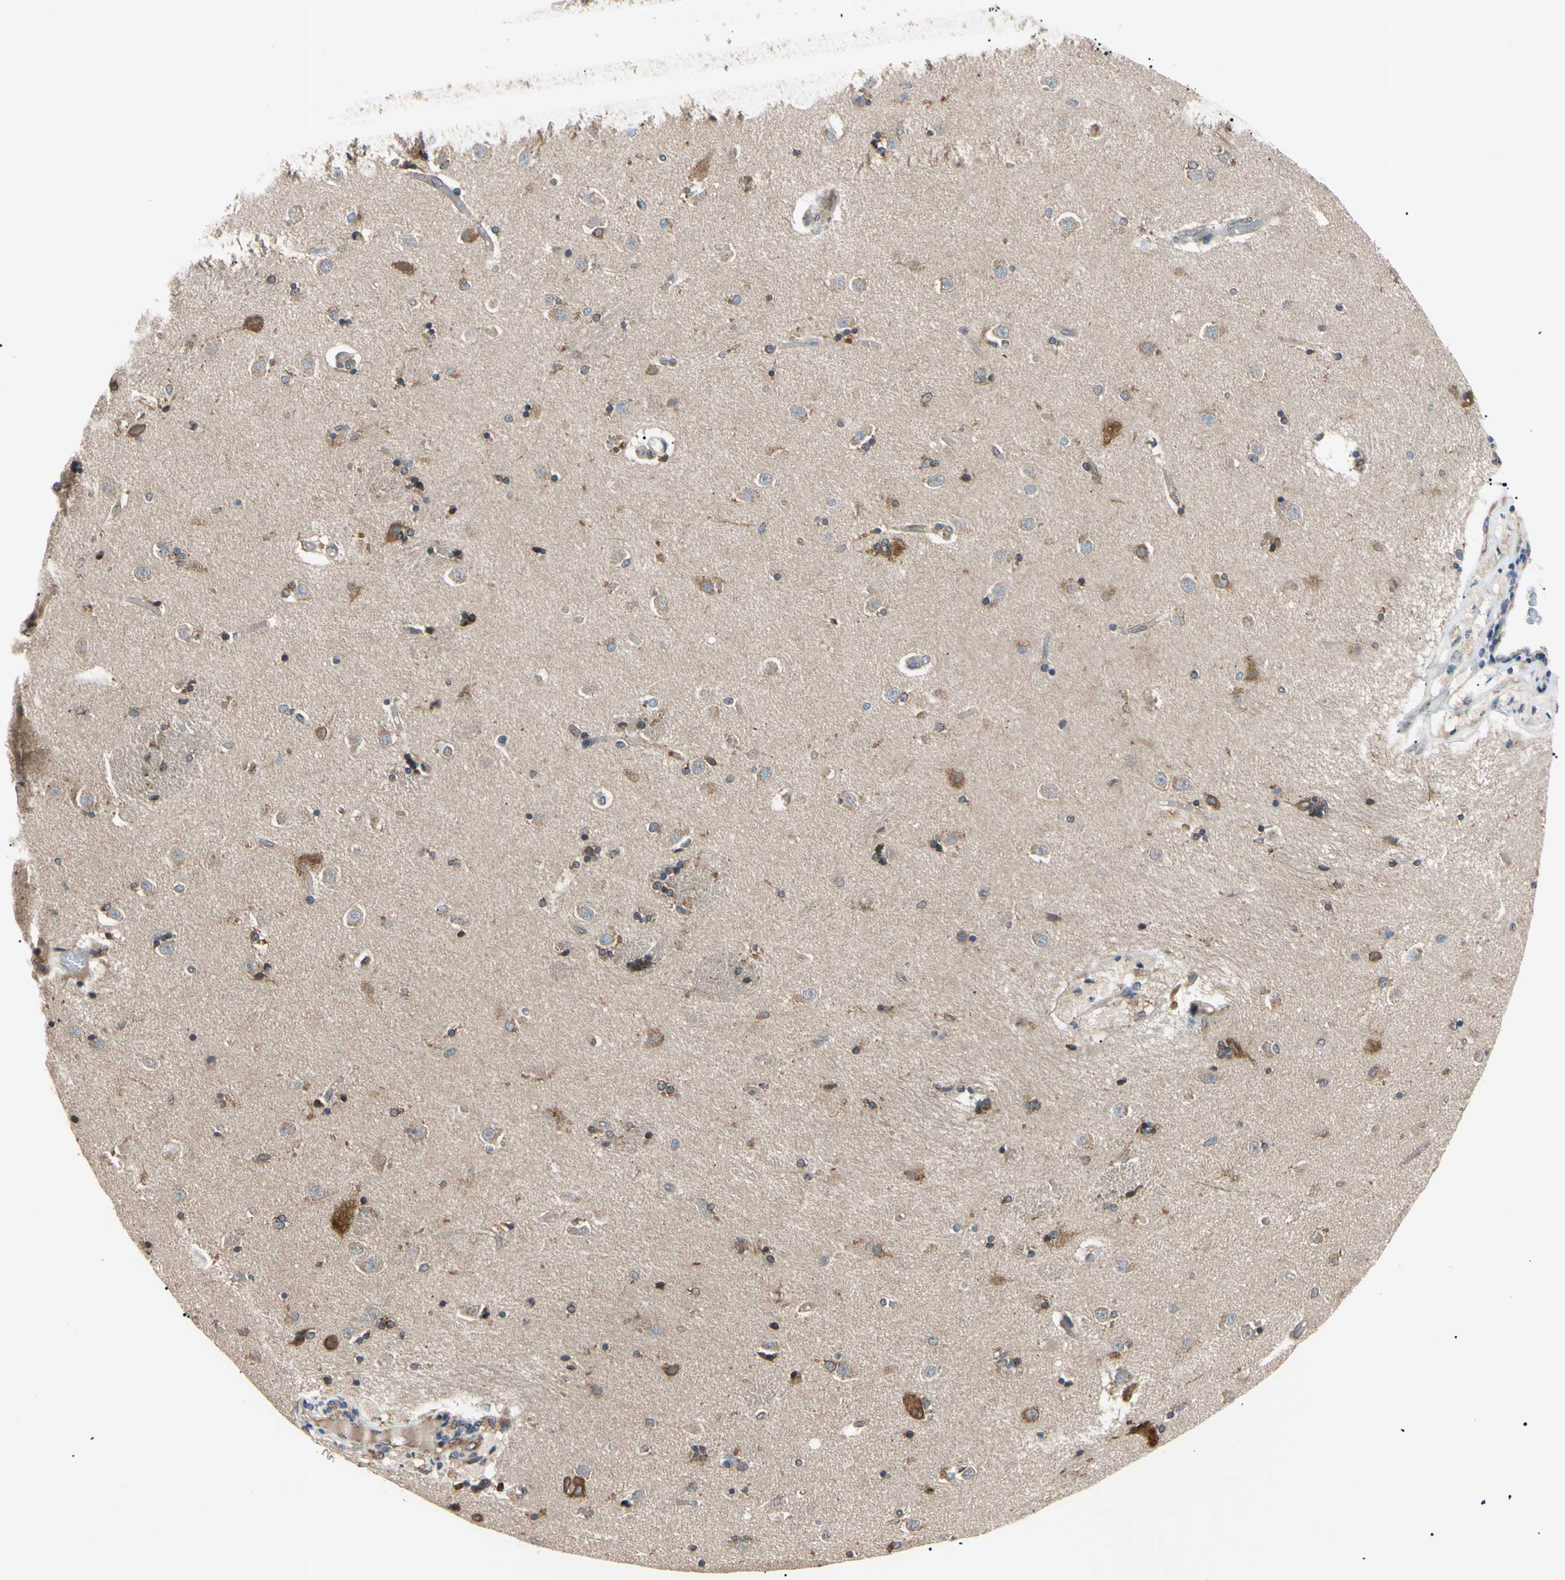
{"staining": {"intensity": "moderate", "quantity": ">75%", "location": "cytoplasmic/membranous"}, "tissue": "caudate", "cell_type": "Glial cells", "image_type": "normal", "snomed": [{"axis": "morphology", "description": "Normal tissue, NOS"}, {"axis": "topography", "description": "Lateral ventricle wall"}], "caption": "An image showing moderate cytoplasmic/membranous staining in approximately >75% of glial cells in unremarkable caudate, as visualized by brown immunohistochemical staining.", "gene": "VAPA", "patient": {"sex": "female", "age": 54}}